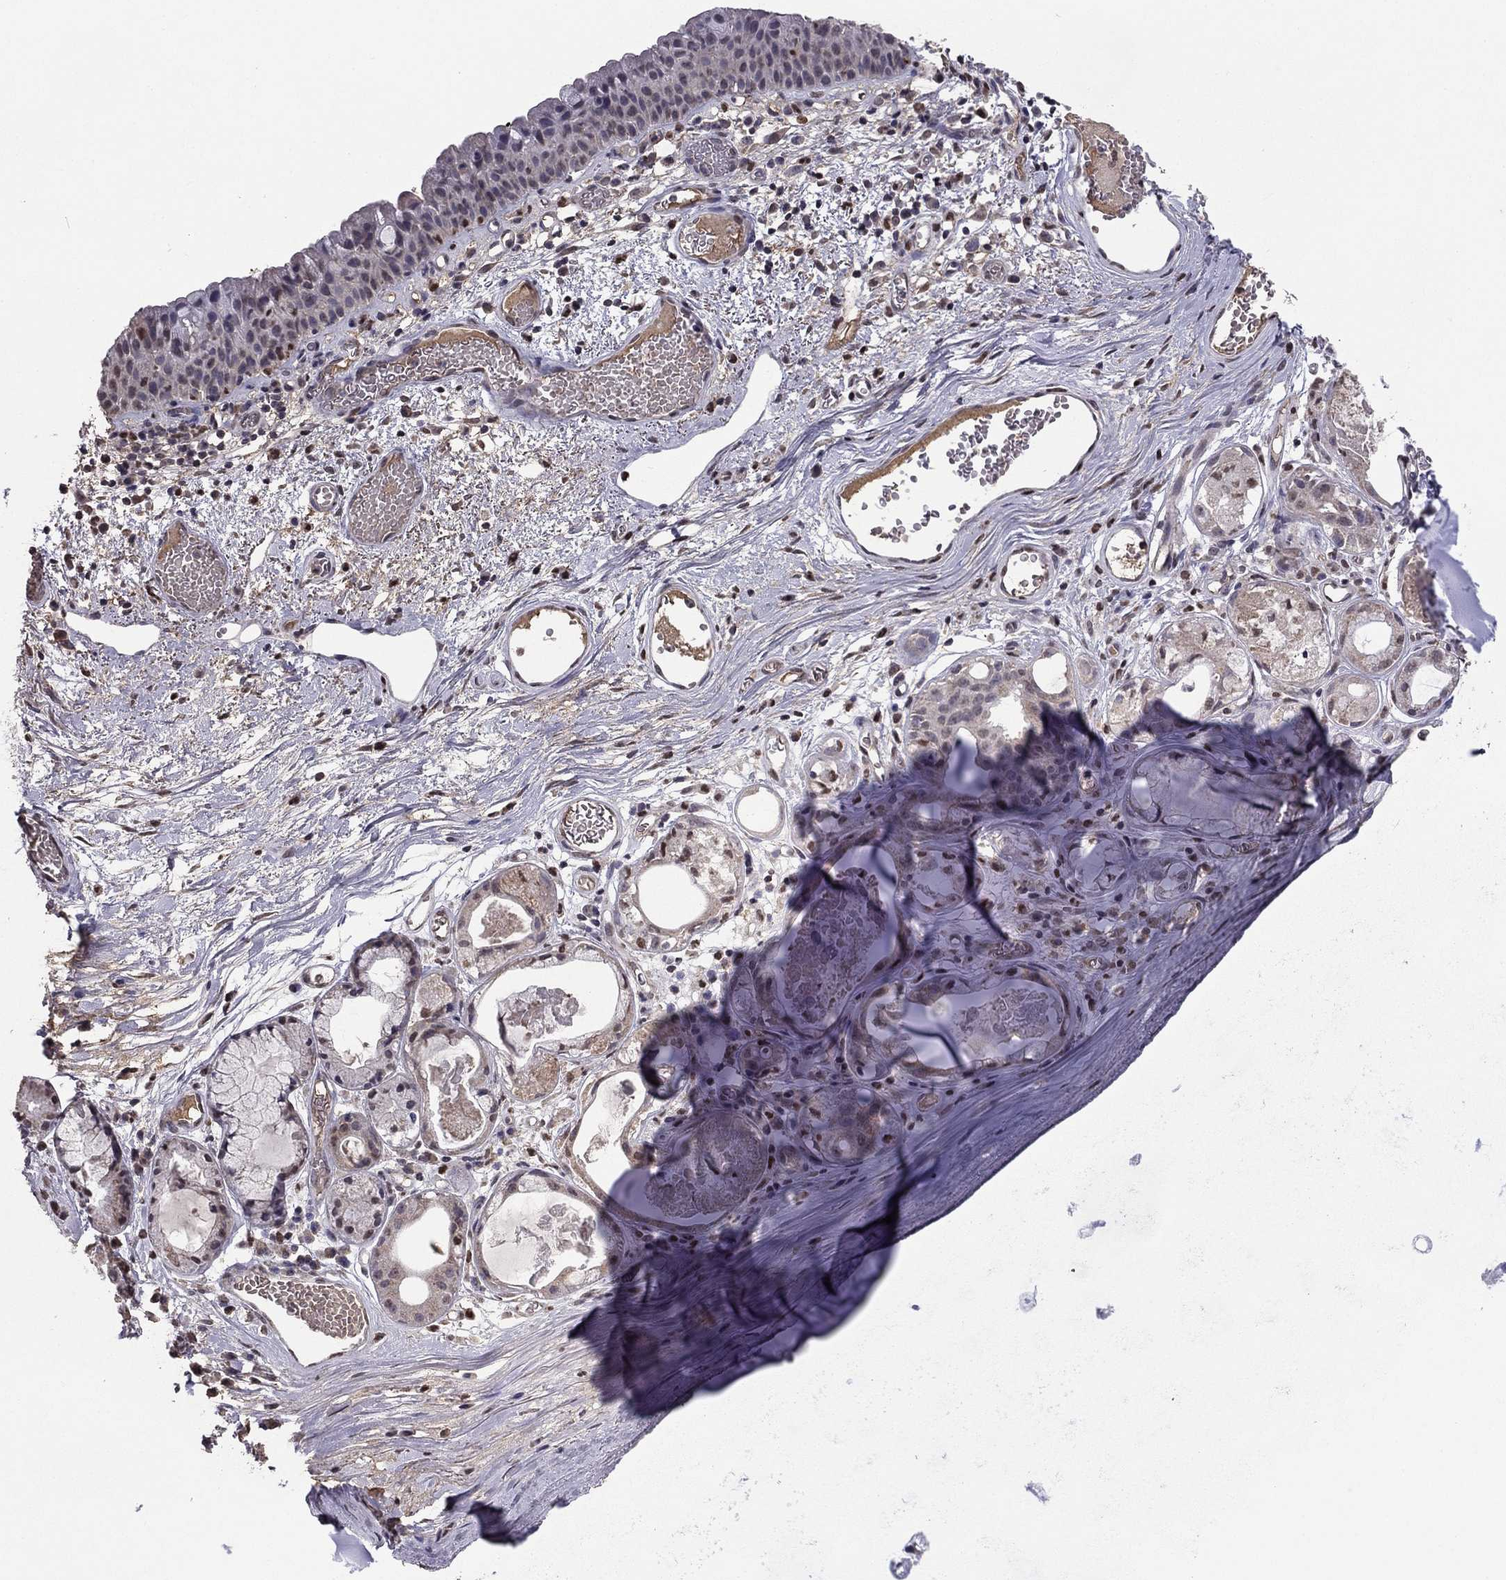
{"staining": {"intensity": "negative", "quantity": "none", "location": "none"}, "tissue": "adipose tissue", "cell_type": "Adipocytes", "image_type": "normal", "snomed": [{"axis": "morphology", "description": "Normal tissue, NOS"}, {"axis": "topography", "description": "Cartilage tissue"}], "caption": "The IHC photomicrograph has no significant staining in adipocytes of adipose tissue.", "gene": "HCN1", "patient": {"sex": "male", "age": 81}}